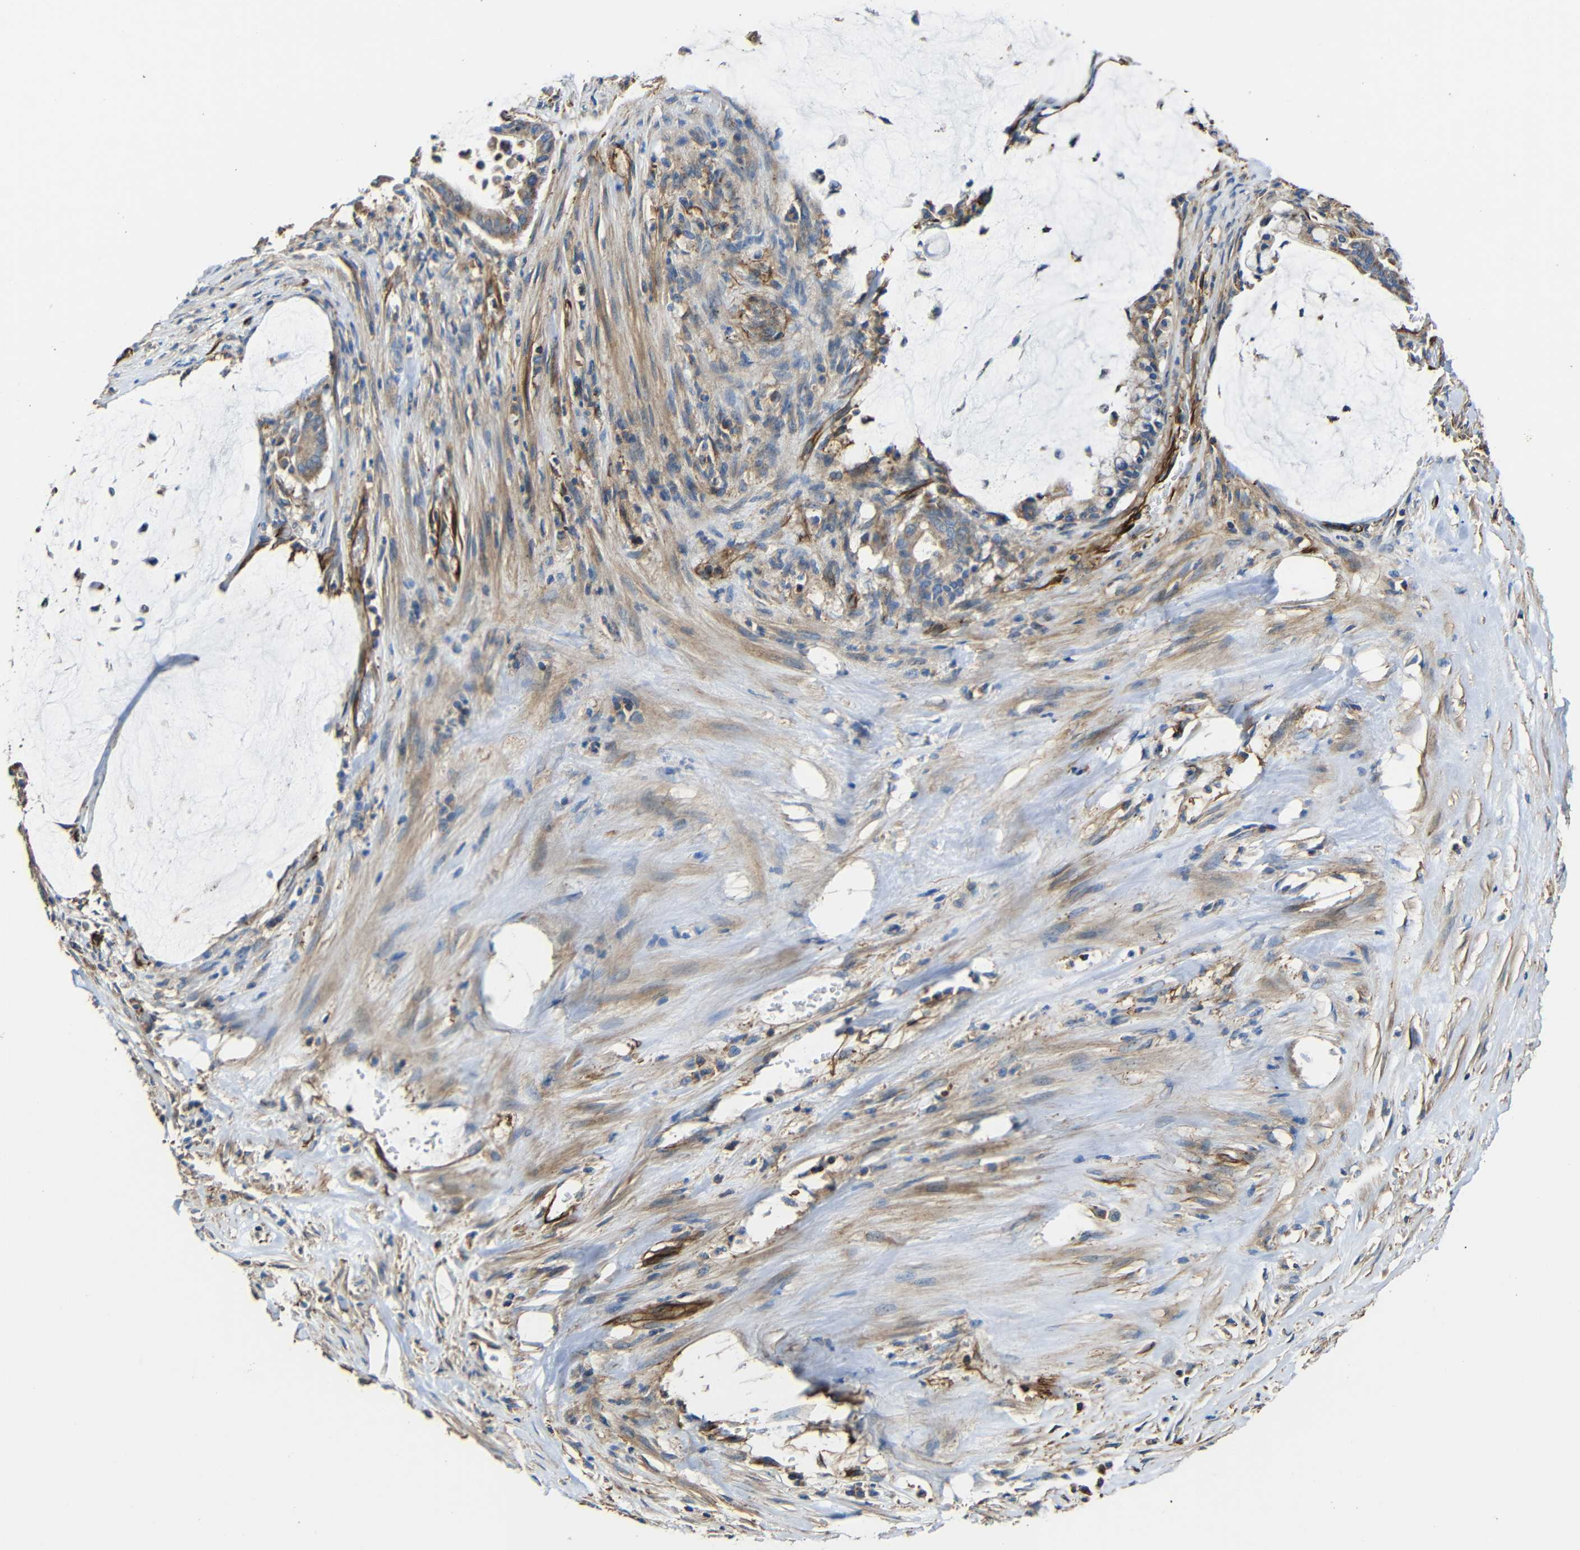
{"staining": {"intensity": "moderate", "quantity": ">75%", "location": "cytoplasmic/membranous"}, "tissue": "pancreatic cancer", "cell_type": "Tumor cells", "image_type": "cancer", "snomed": [{"axis": "morphology", "description": "Adenocarcinoma, NOS"}, {"axis": "topography", "description": "Pancreas"}], "caption": "The image exhibits immunohistochemical staining of pancreatic cancer (adenocarcinoma). There is moderate cytoplasmic/membranous expression is present in approximately >75% of tumor cells. The protein of interest is shown in brown color, while the nuclei are stained blue.", "gene": "IGSF10", "patient": {"sex": "male", "age": 41}}